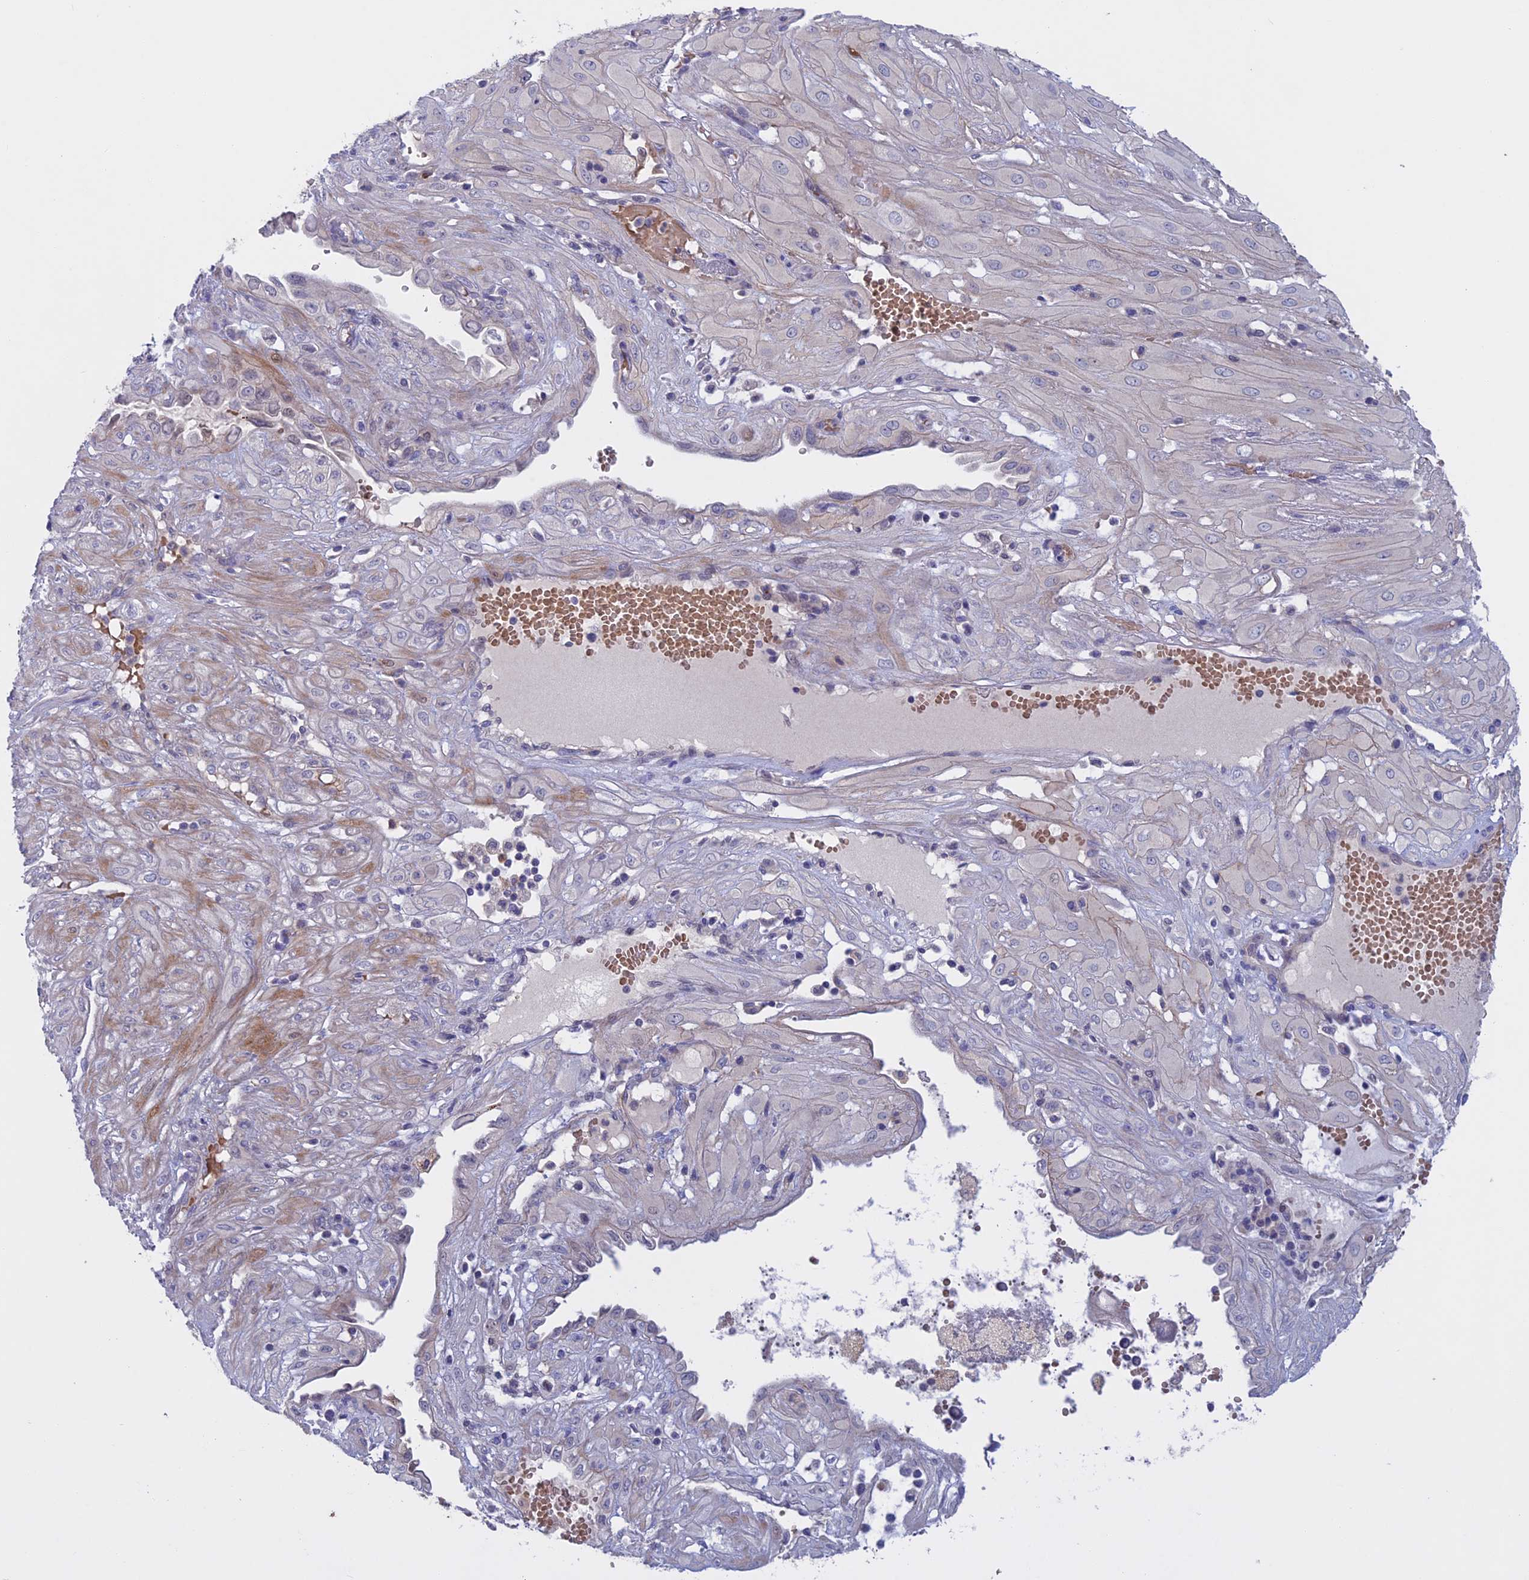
{"staining": {"intensity": "negative", "quantity": "none", "location": "none"}, "tissue": "cervical cancer", "cell_type": "Tumor cells", "image_type": "cancer", "snomed": [{"axis": "morphology", "description": "Squamous cell carcinoma, NOS"}, {"axis": "topography", "description": "Cervix"}], "caption": "This is an immunohistochemistry histopathology image of squamous cell carcinoma (cervical). There is no positivity in tumor cells.", "gene": "SLC2A6", "patient": {"sex": "female", "age": 36}}